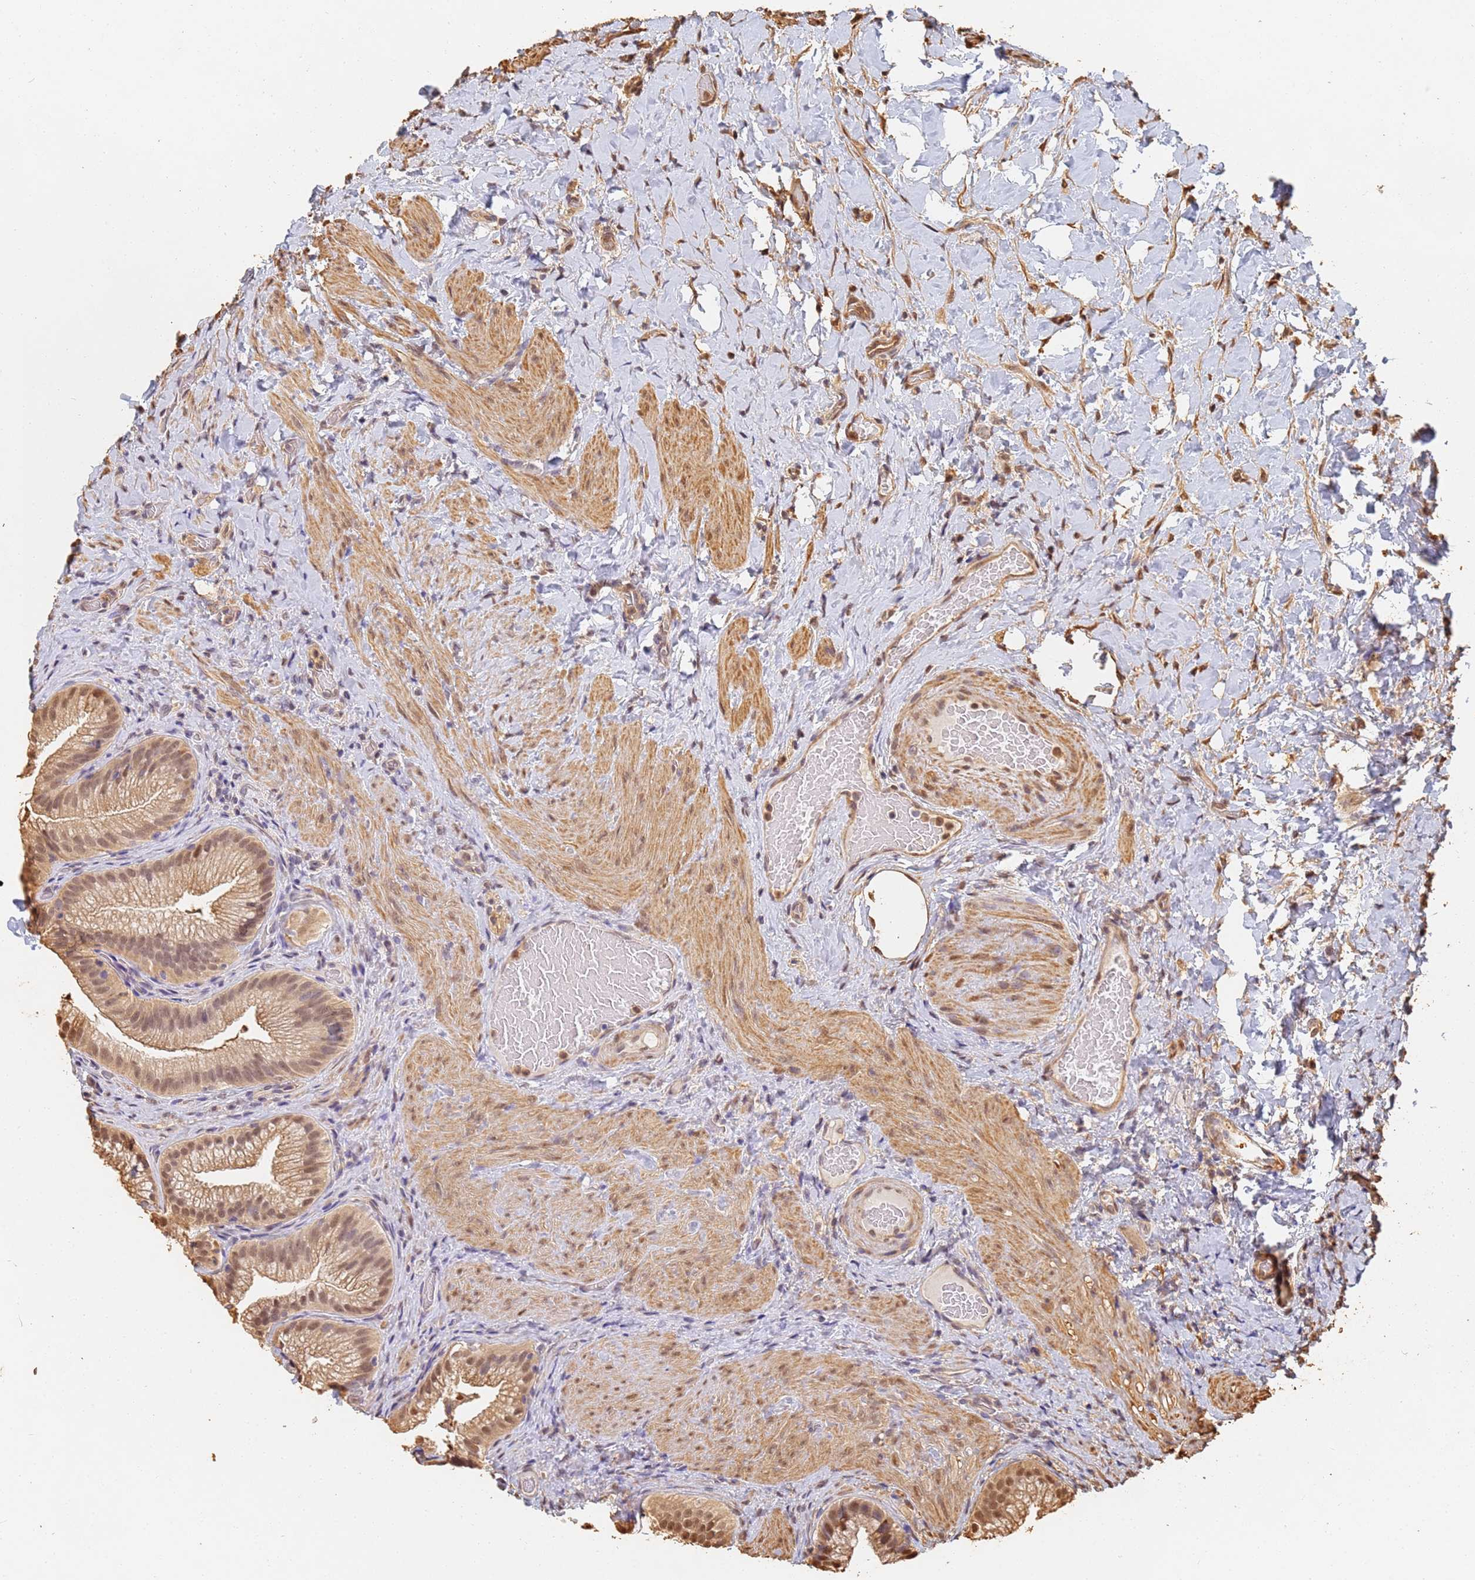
{"staining": {"intensity": "moderate", "quantity": ">75%", "location": "cytoplasmic/membranous,nuclear"}, "tissue": "gallbladder", "cell_type": "Glandular cells", "image_type": "normal", "snomed": [{"axis": "morphology", "description": "Normal tissue, NOS"}, {"axis": "morphology", "description": "Inflammation, NOS"}, {"axis": "topography", "description": "Gallbladder"}], "caption": "Moderate cytoplasmic/membranous,nuclear positivity is appreciated in about >75% of glandular cells in normal gallbladder.", "gene": "JAK2", "patient": {"sex": "male", "age": 51}}